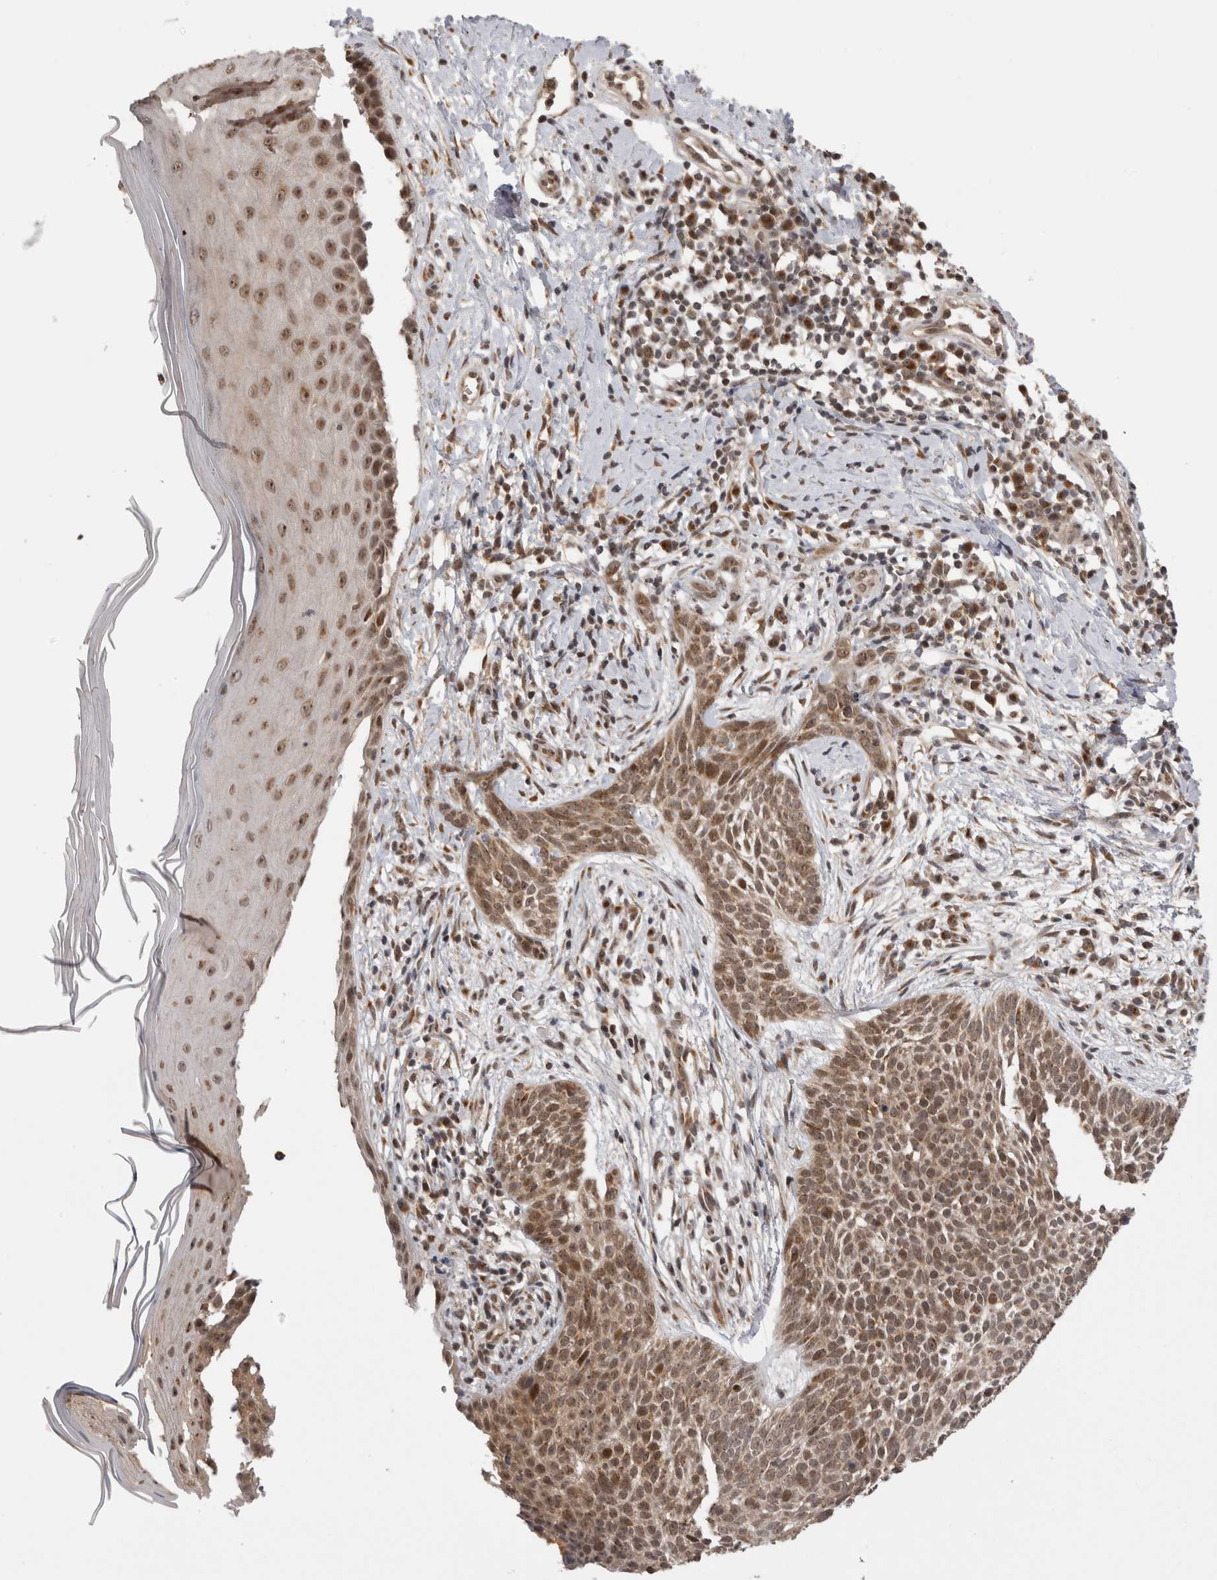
{"staining": {"intensity": "moderate", "quantity": ">75%", "location": "nuclear"}, "tissue": "skin cancer", "cell_type": "Tumor cells", "image_type": "cancer", "snomed": [{"axis": "morphology", "description": "Normal tissue, NOS"}, {"axis": "morphology", "description": "Basal cell carcinoma"}, {"axis": "topography", "description": "Skin"}], "caption": "Human skin cancer (basal cell carcinoma) stained for a protein (brown) reveals moderate nuclear positive expression in about >75% of tumor cells.", "gene": "TMEM65", "patient": {"sex": "male", "age": 67}}